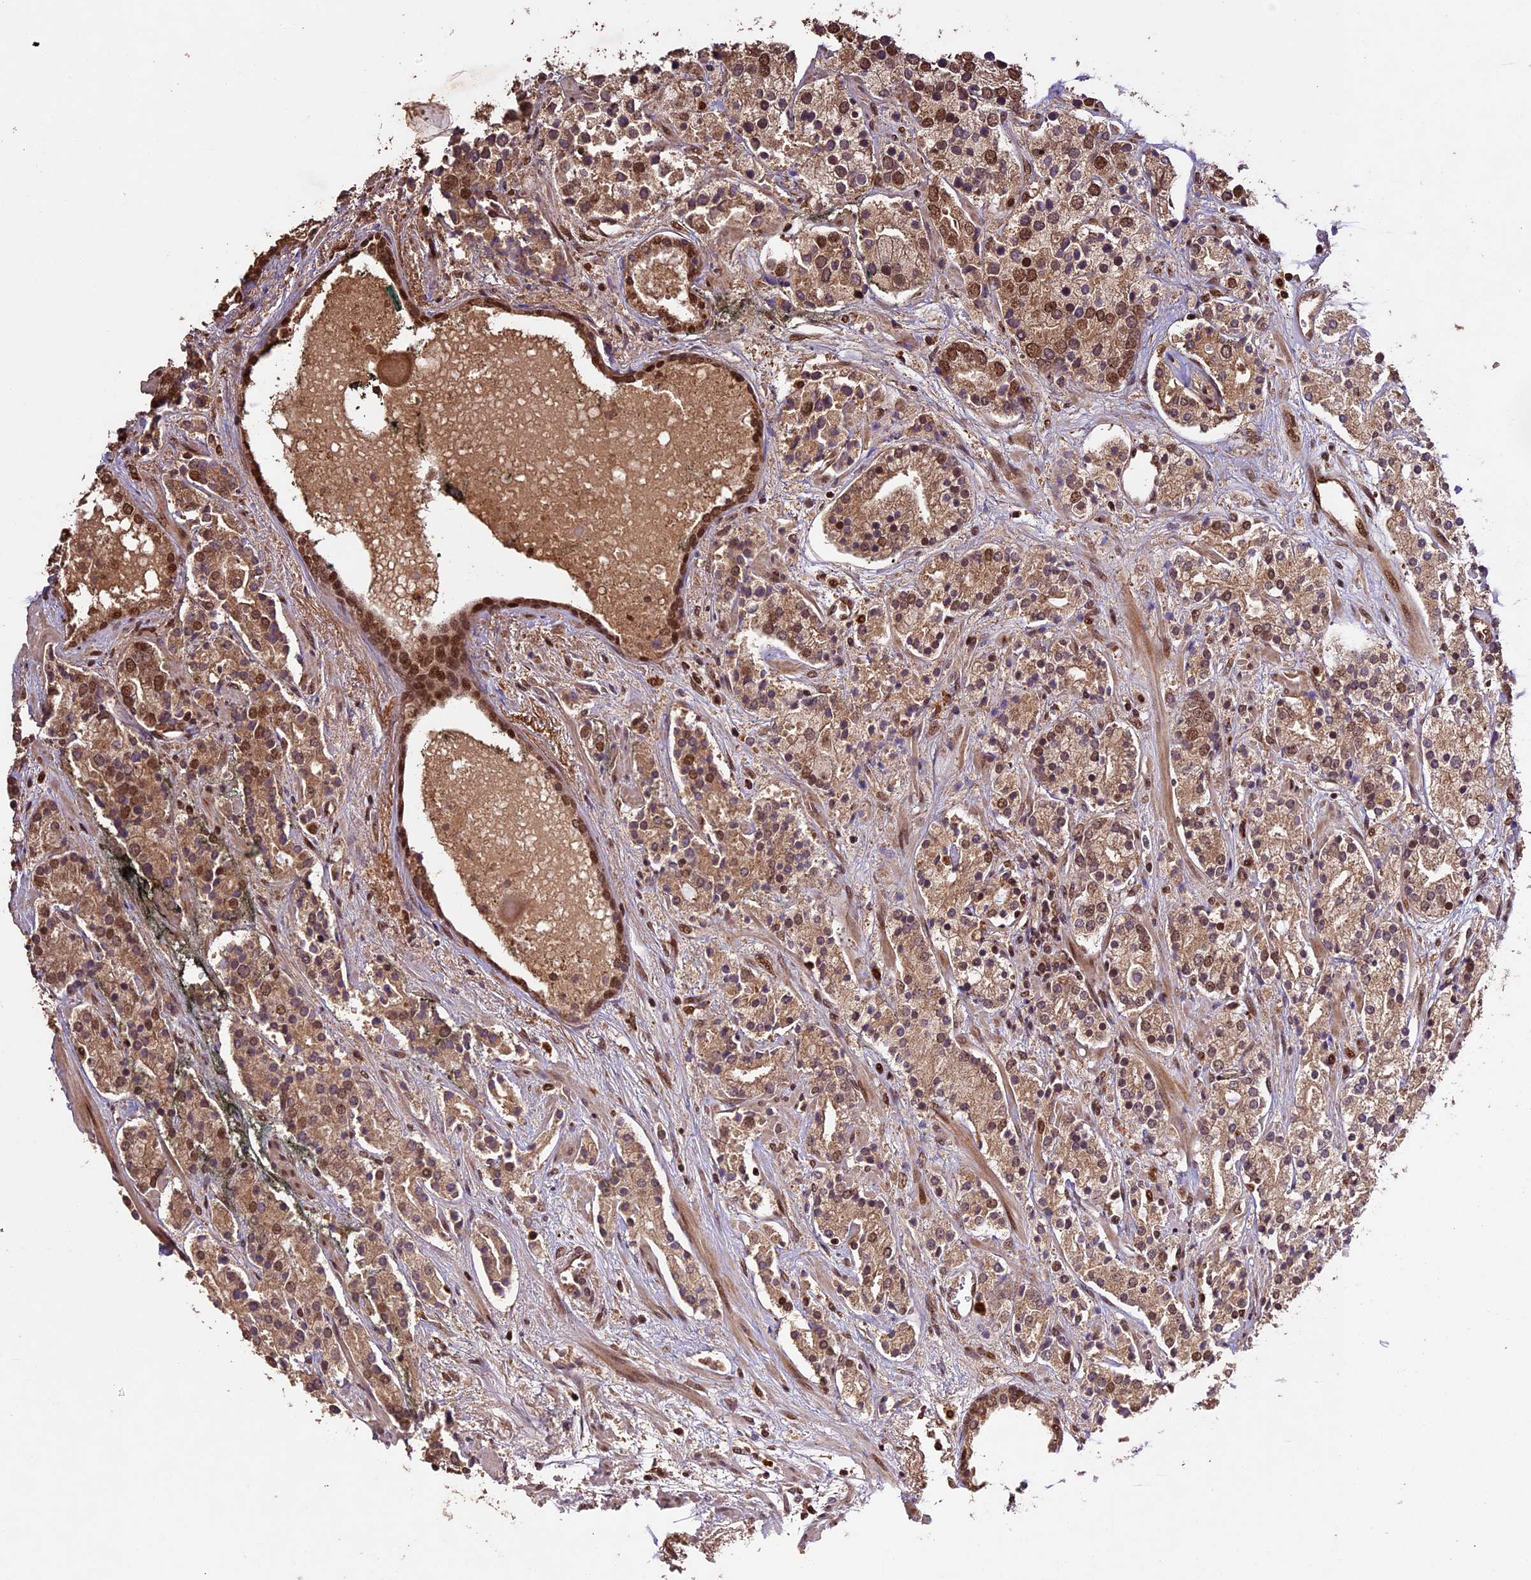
{"staining": {"intensity": "moderate", "quantity": ">75%", "location": "cytoplasmic/membranous,nuclear"}, "tissue": "prostate cancer", "cell_type": "Tumor cells", "image_type": "cancer", "snomed": [{"axis": "morphology", "description": "Adenocarcinoma, High grade"}, {"axis": "topography", "description": "Prostate"}], "caption": "Protein expression analysis of human prostate cancer (adenocarcinoma (high-grade)) reveals moderate cytoplasmic/membranous and nuclear staining in approximately >75% of tumor cells.", "gene": "CDKN2AIP", "patient": {"sex": "male", "age": 71}}